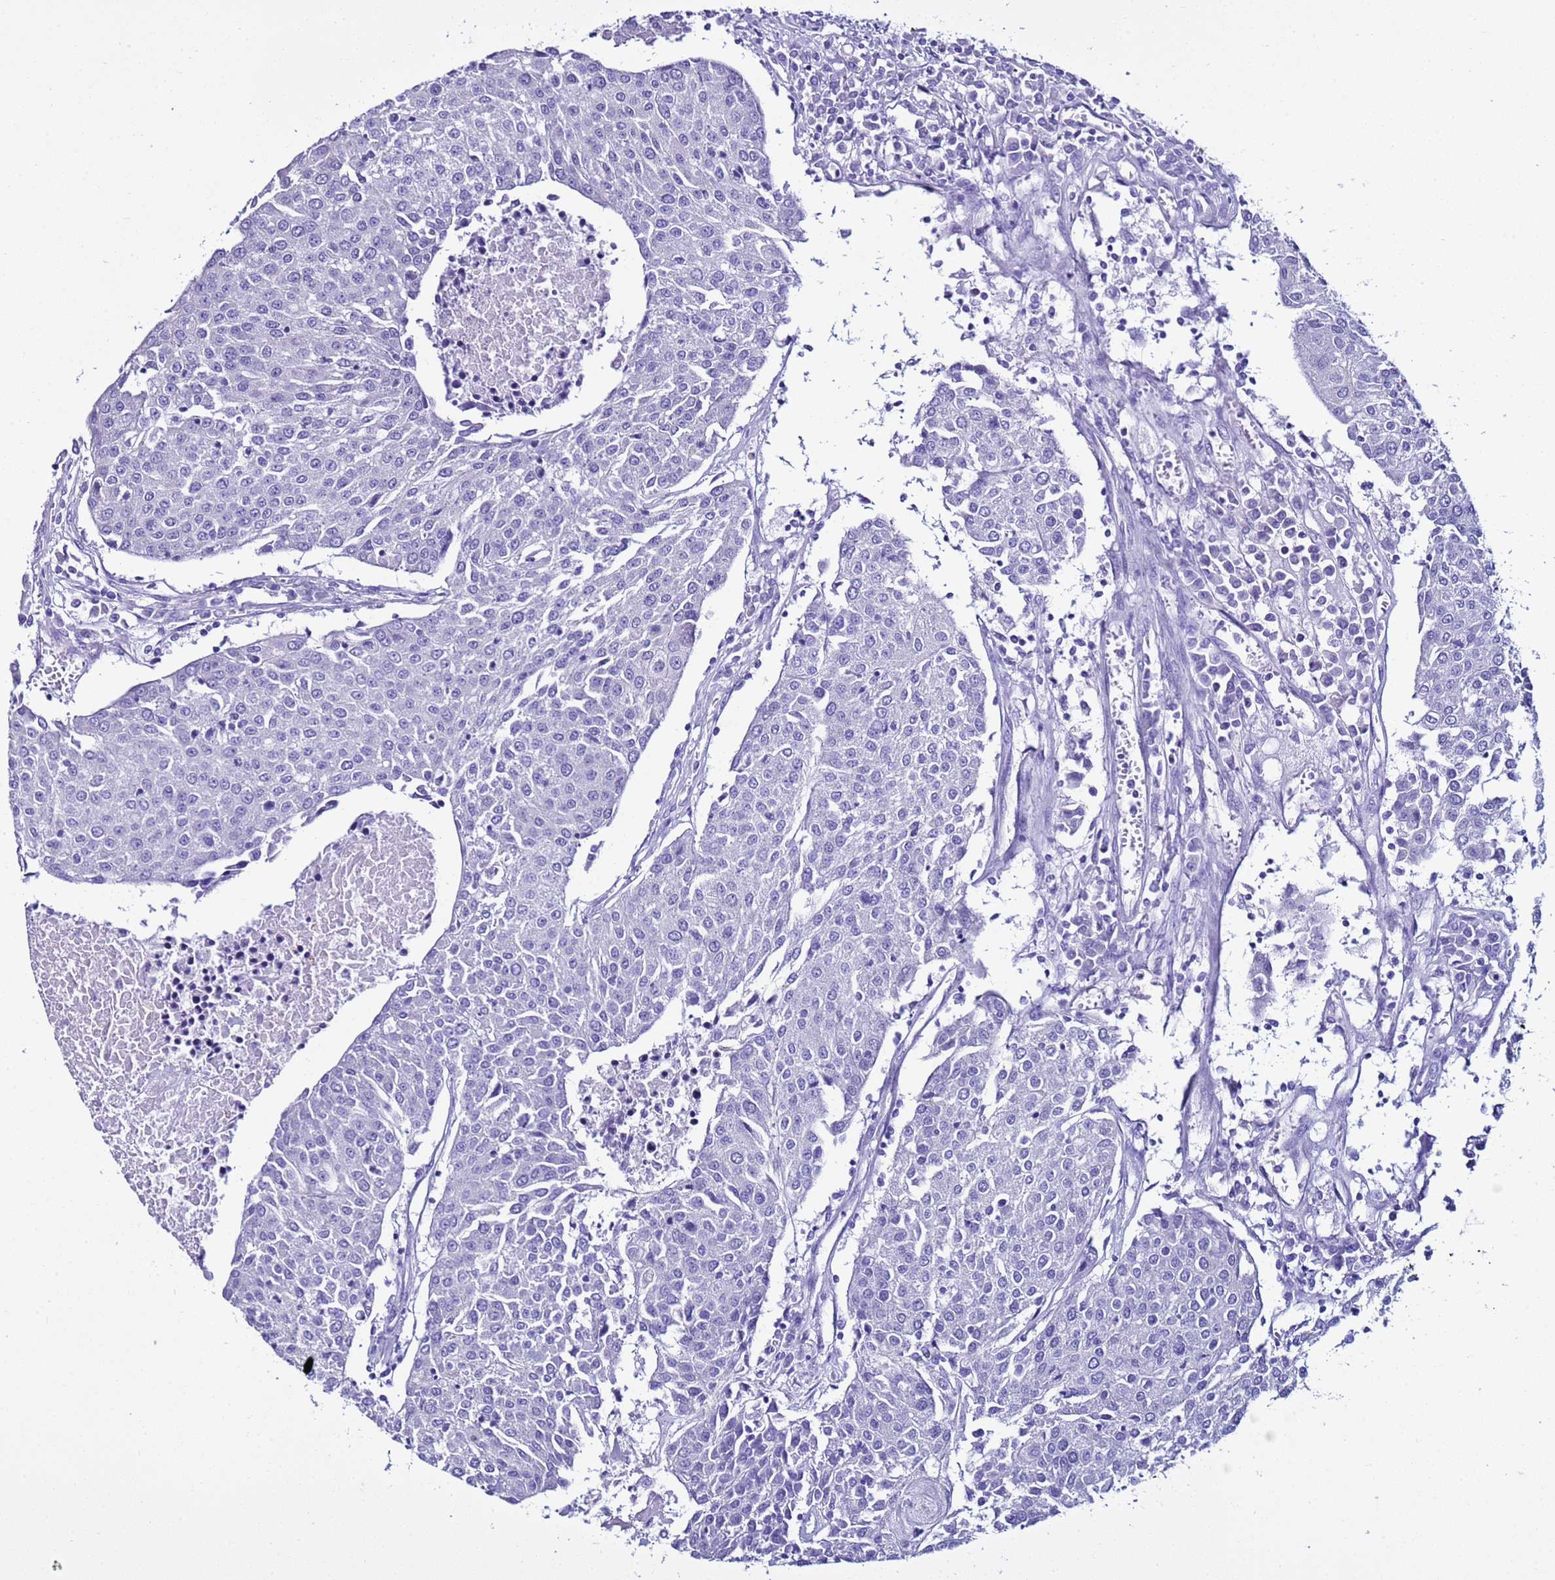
{"staining": {"intensity": "negative", "quantity": "none", "location": "none"}, "tissue": "urothelial cancer", "cell_type": "Tumor cells", "image_type": "cancer", "snomed": [{"axis": "morphology", "description": "Urothelial carcinoma, High grade"}, {"axis": "topography", "description": "Urinary bladder"}], "caption": "IHC of urothelial cancer exhibits no positivity in tumor cells.", "gene": "LCMT1", "patient": {"sex": "female", "age": 85}}